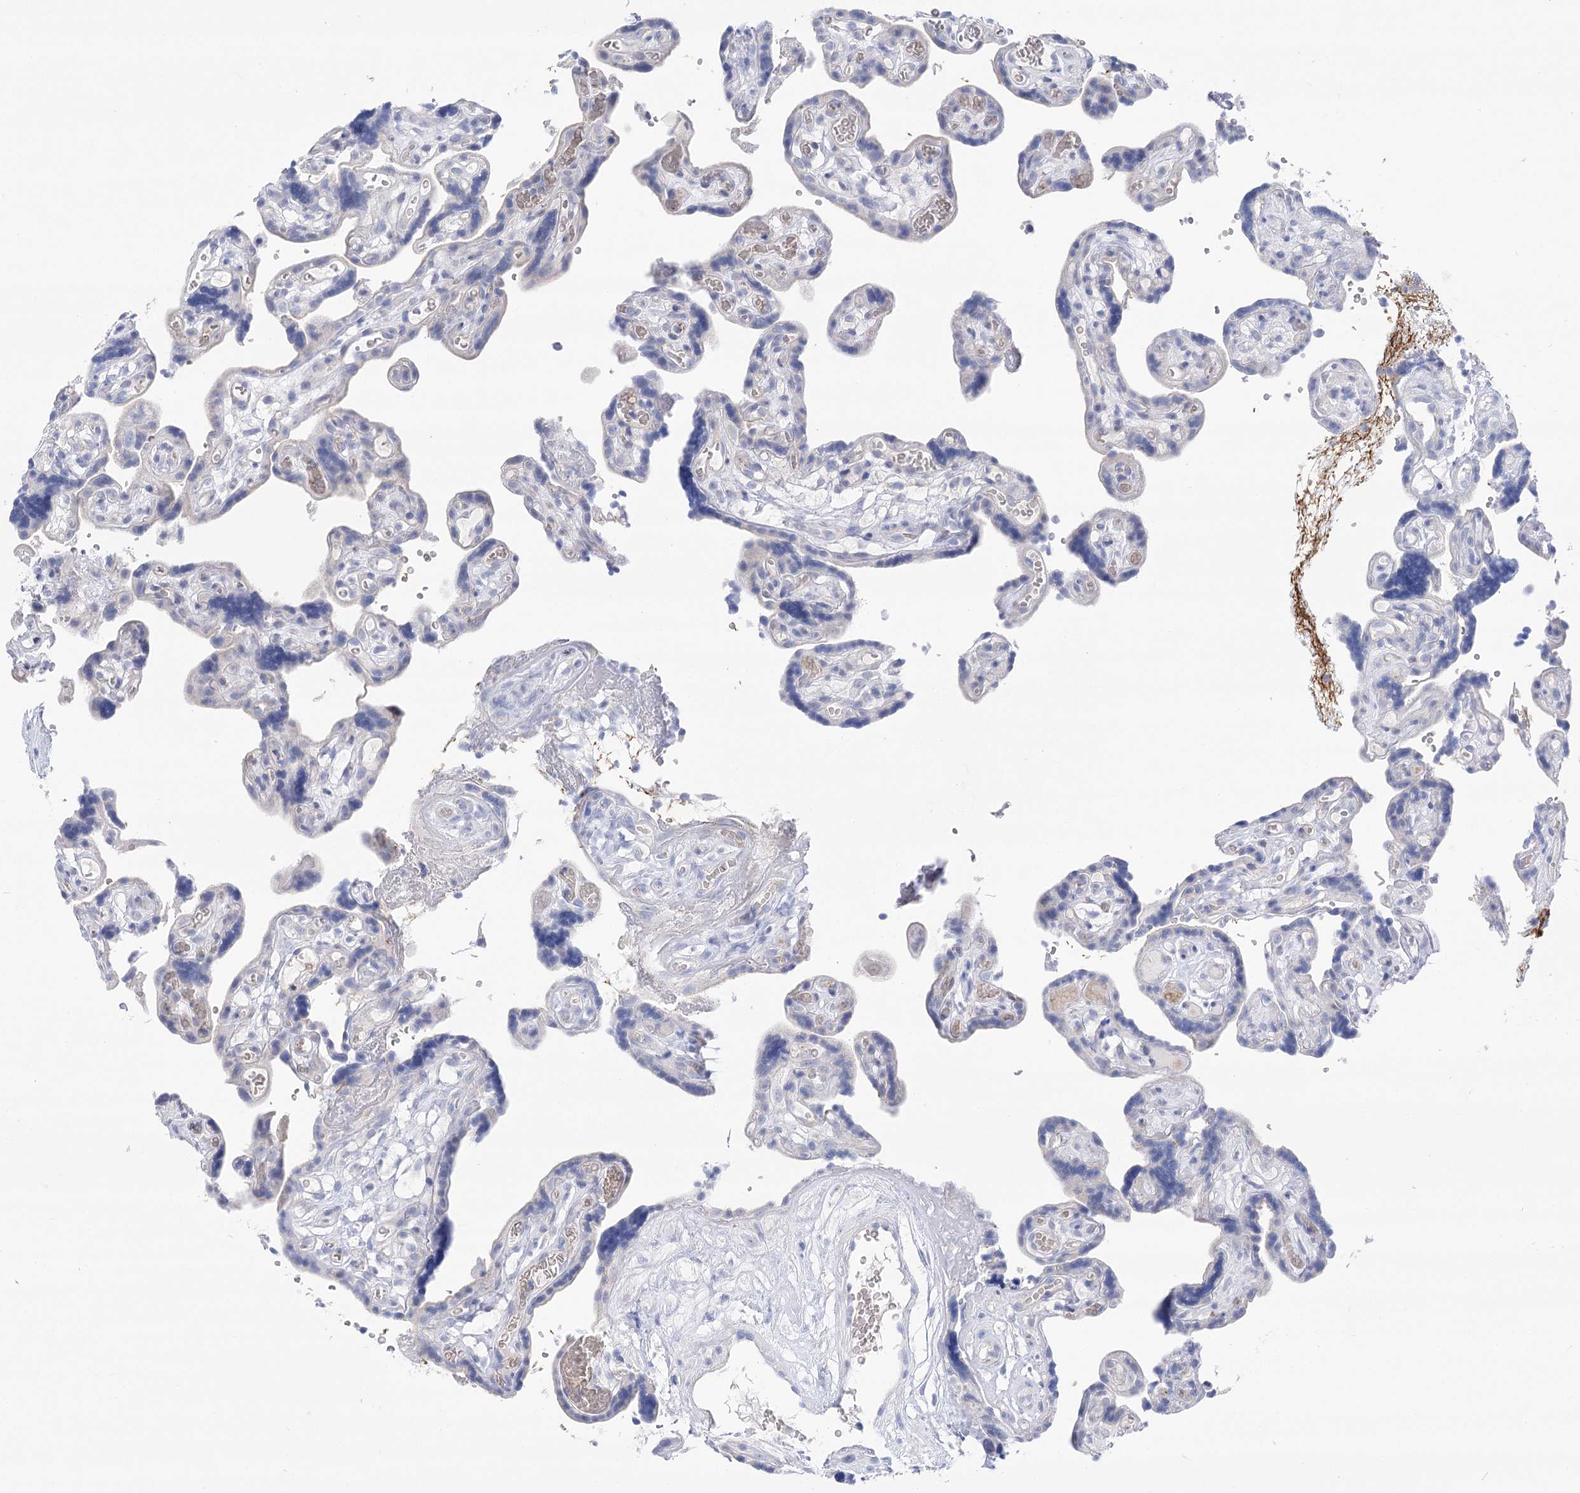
{"staining": {"intensity": "negative", "quantity": "none", "location": "none"}, "tissue": "placenta", "cell_type": "Decidual cells", "image_type": "normal", "snomed": [{"axis": "morphology", "description": "Normal tissue, NOS"}, {"axis": "topography", "description": "Placenta"}], "caption": "Decidual cells are negative for brown protein staining in unremarkable placenta. (Brightfield microscopy of DAB IHC at high magnification).", "gene": "NRAP", "patient": {"sex": "female", "age": 30}}